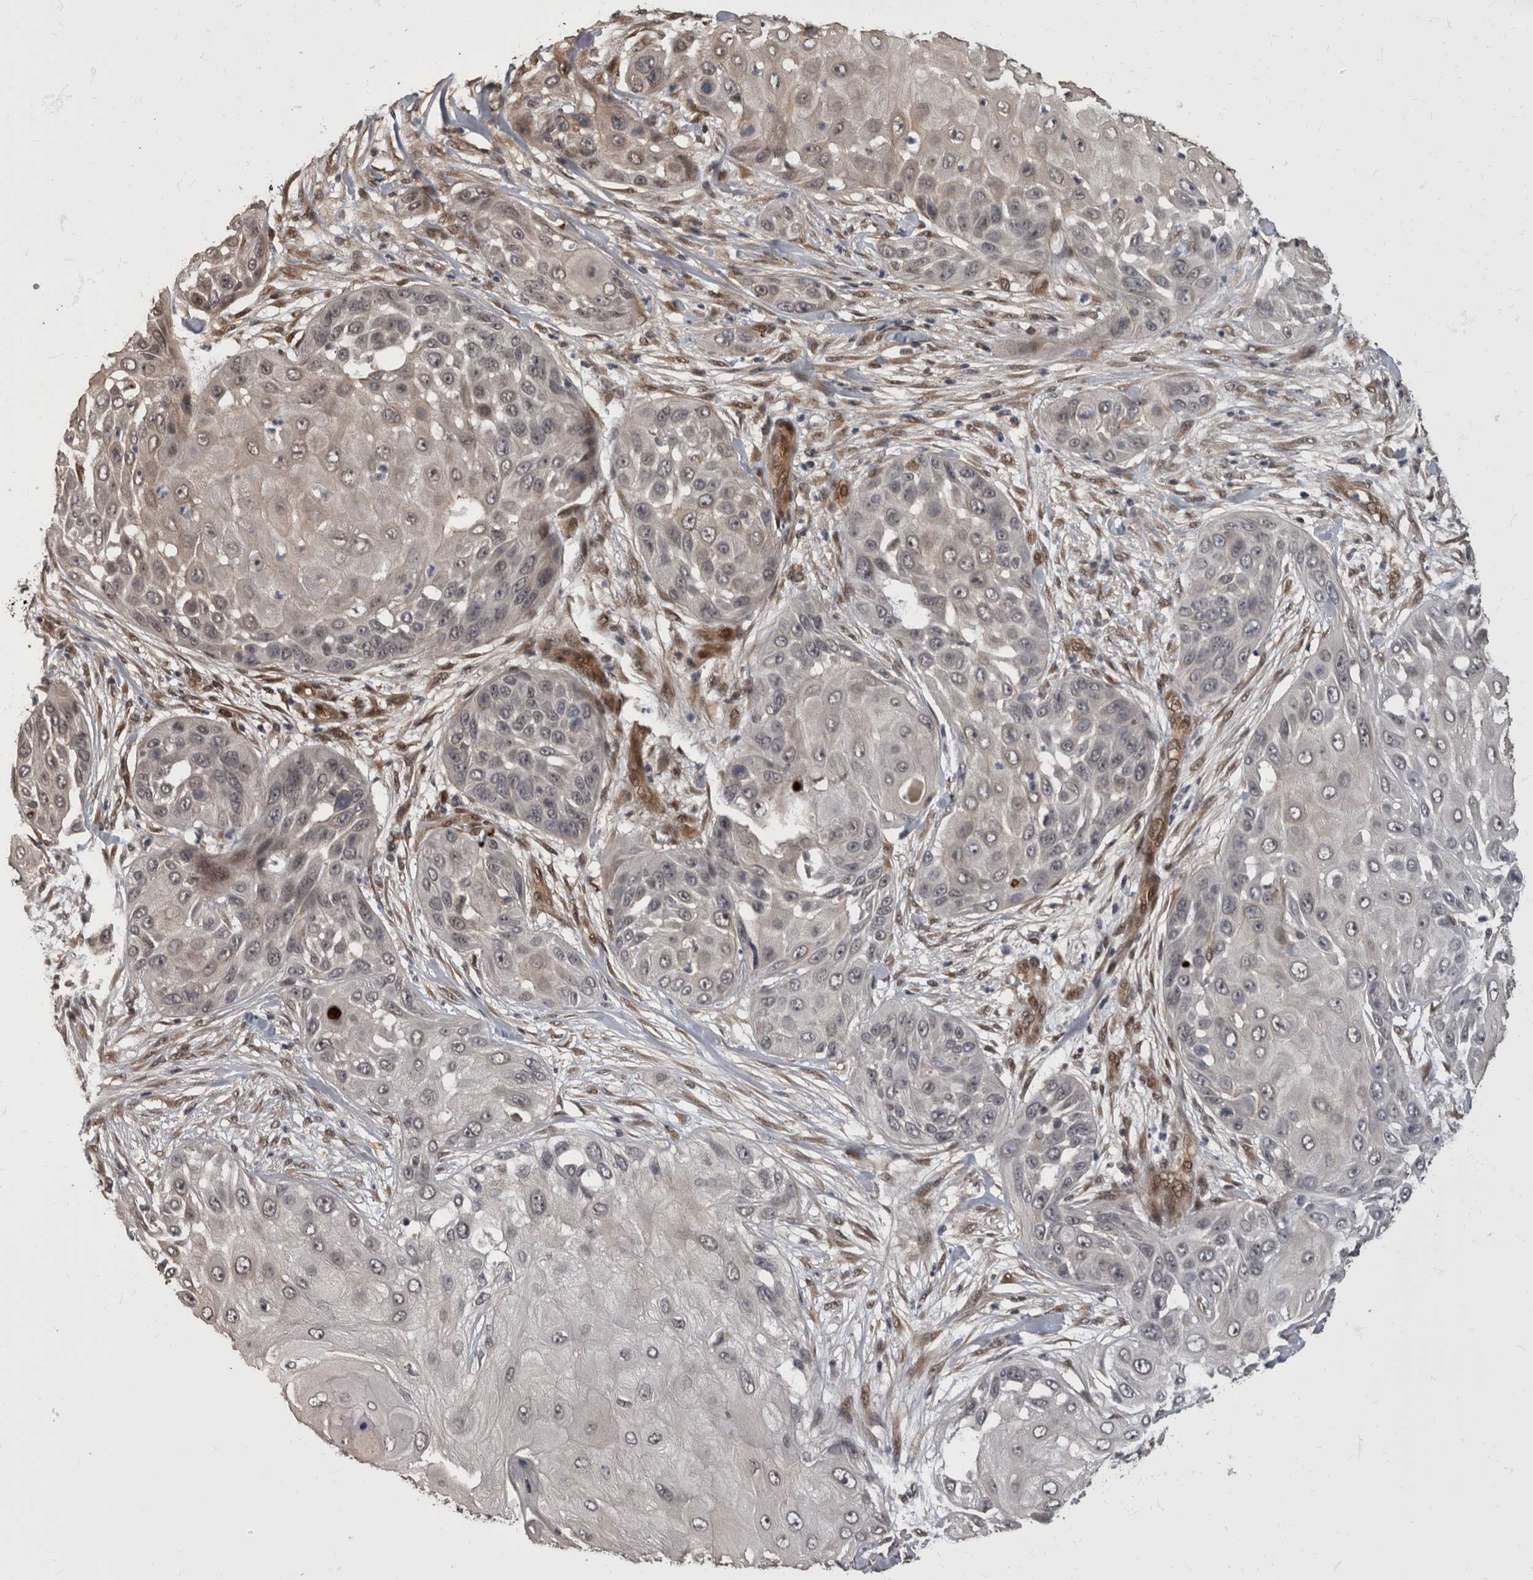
{"staining": {"intensity": "negative", "quantity": "none", "location": "none"}, "tissue": "skin cancer", "cell_type": "Tumor cells", "image_type": "cancer", "snomed": [{"axis": "morphology", "description": "Squamous cell carcinoma, NOS"}, {"axis": "topography", "description": "Skin"}], "caption": "Micrograph shows no protein expression in tumor cells of skin cancer tissue.", "gene": "AKT3", "patient": {"sex": "female", "age": 44}}